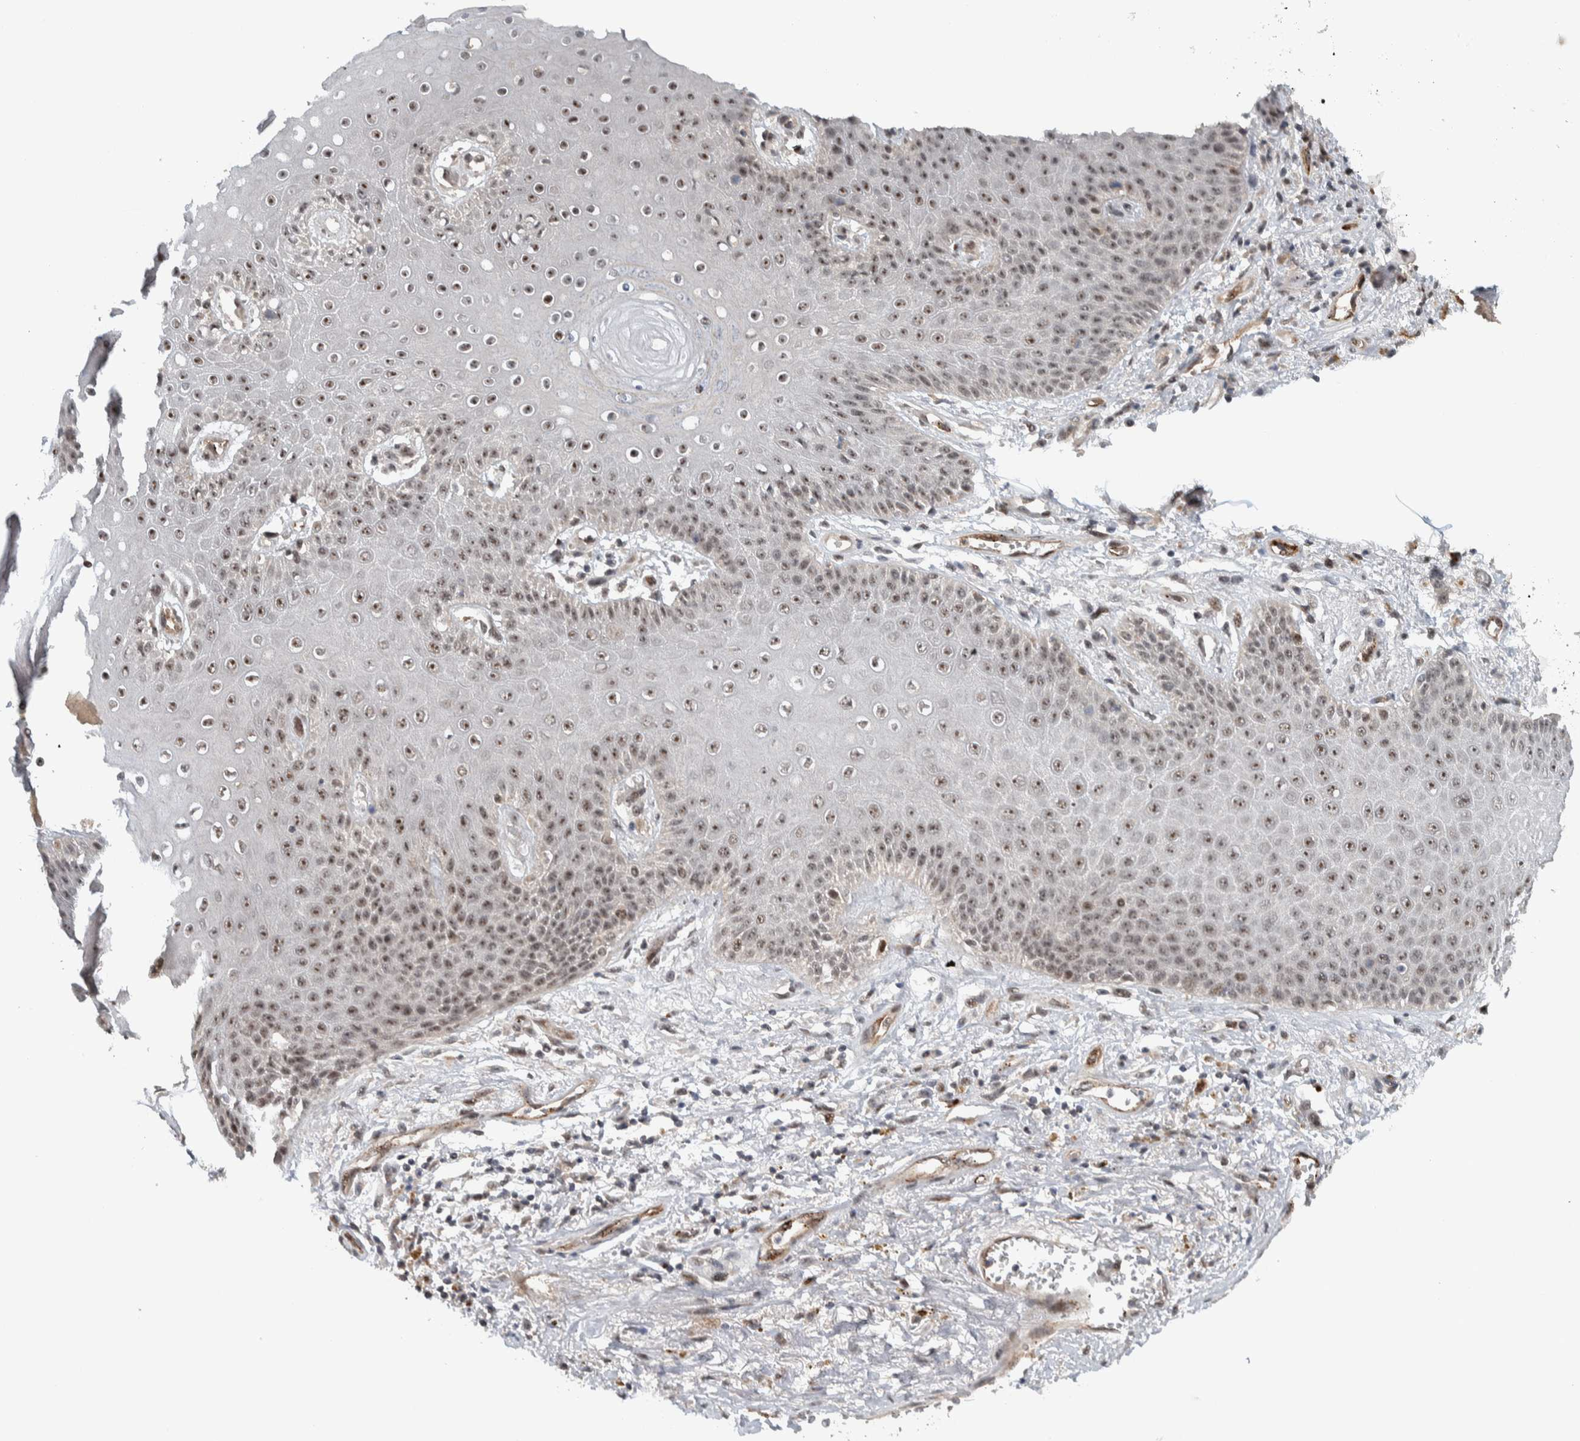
{"staining": {"intensity": "moderate", "quantity": ">75%", "location": "nuclear"}, "tissue": "skin", "cell_type": "Epidermal cells", "image_type": "normal", "snomed": [{"axis": "morphology", "description": "Normal tissue, NOS"}, {"axis": "topography", "description": "Anal"}], "caption": "This micrograph demonstrates normal skin stained with immunohistochemistry (IHC) to label a protein in brown. The nuclear of epidermal cells show moderate positivity for the protein. Nuclei are counter-stained blue.", "gene": "ZFP91", "patient": {"sex": "female", "age": 46}}